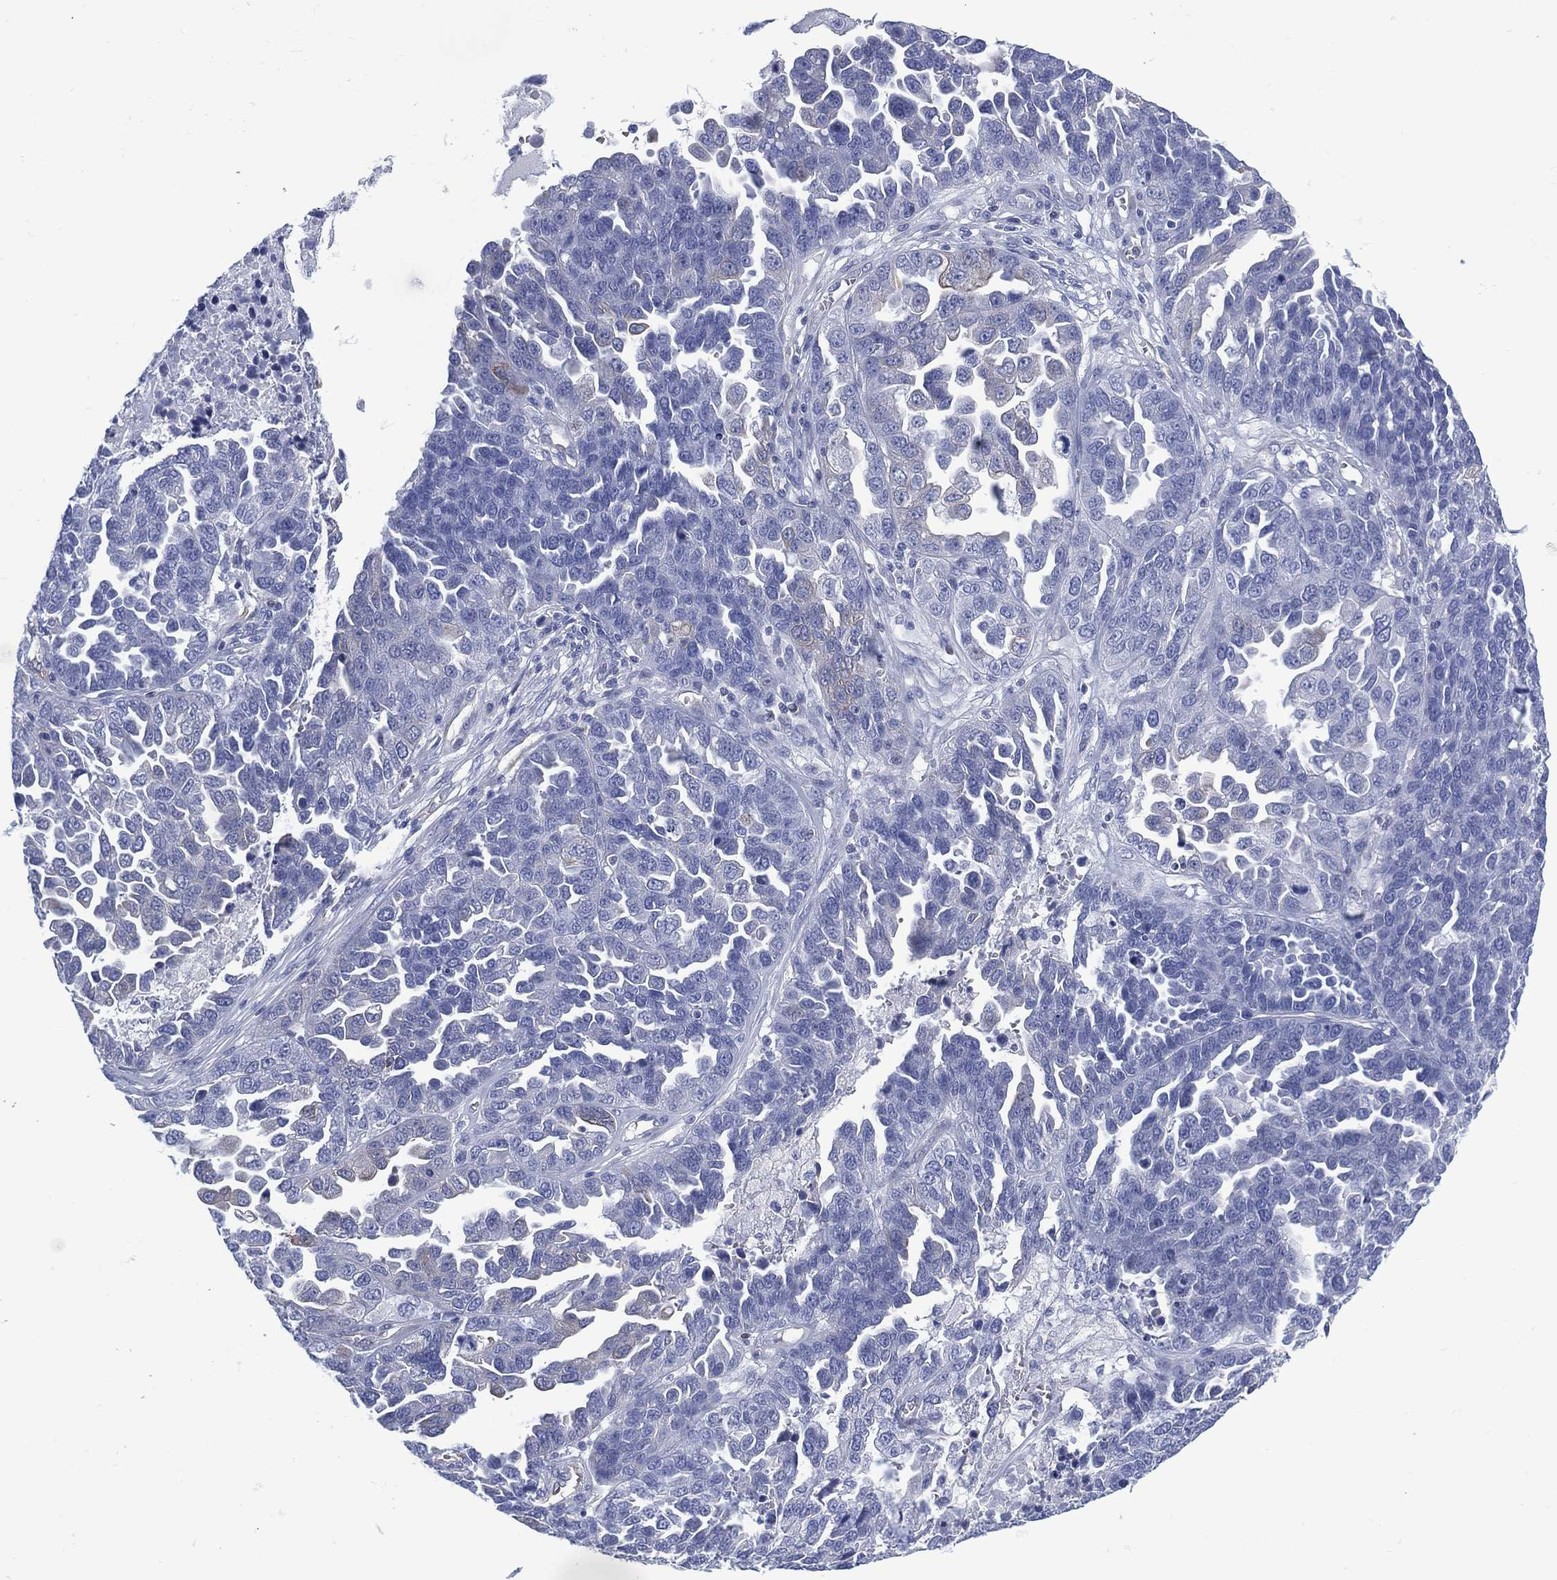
{"staining": {"intensity": "negative", "quantity": "none", "location": "none"}, "tissue": "ovarian cancer", "cell_type": "Tumor cells", "image_type": "cancer", "snomed": [{"axis": "morphology", "description": "Cystadenocarcinoma, serous, NOS"}, {"axis": "topography", "description": "Ovary"}], "caption": "DAB immunohistochemical staining of ovarian serous cystadenocarcinoma displays no significant positivity in tumor cells. (DAB (3,3'-diaminobenzidine) IHC visualized using brightfield microscopy, high magnification).", "gene": "DDI1", "patient": {"sex": "female", "age": 87}}